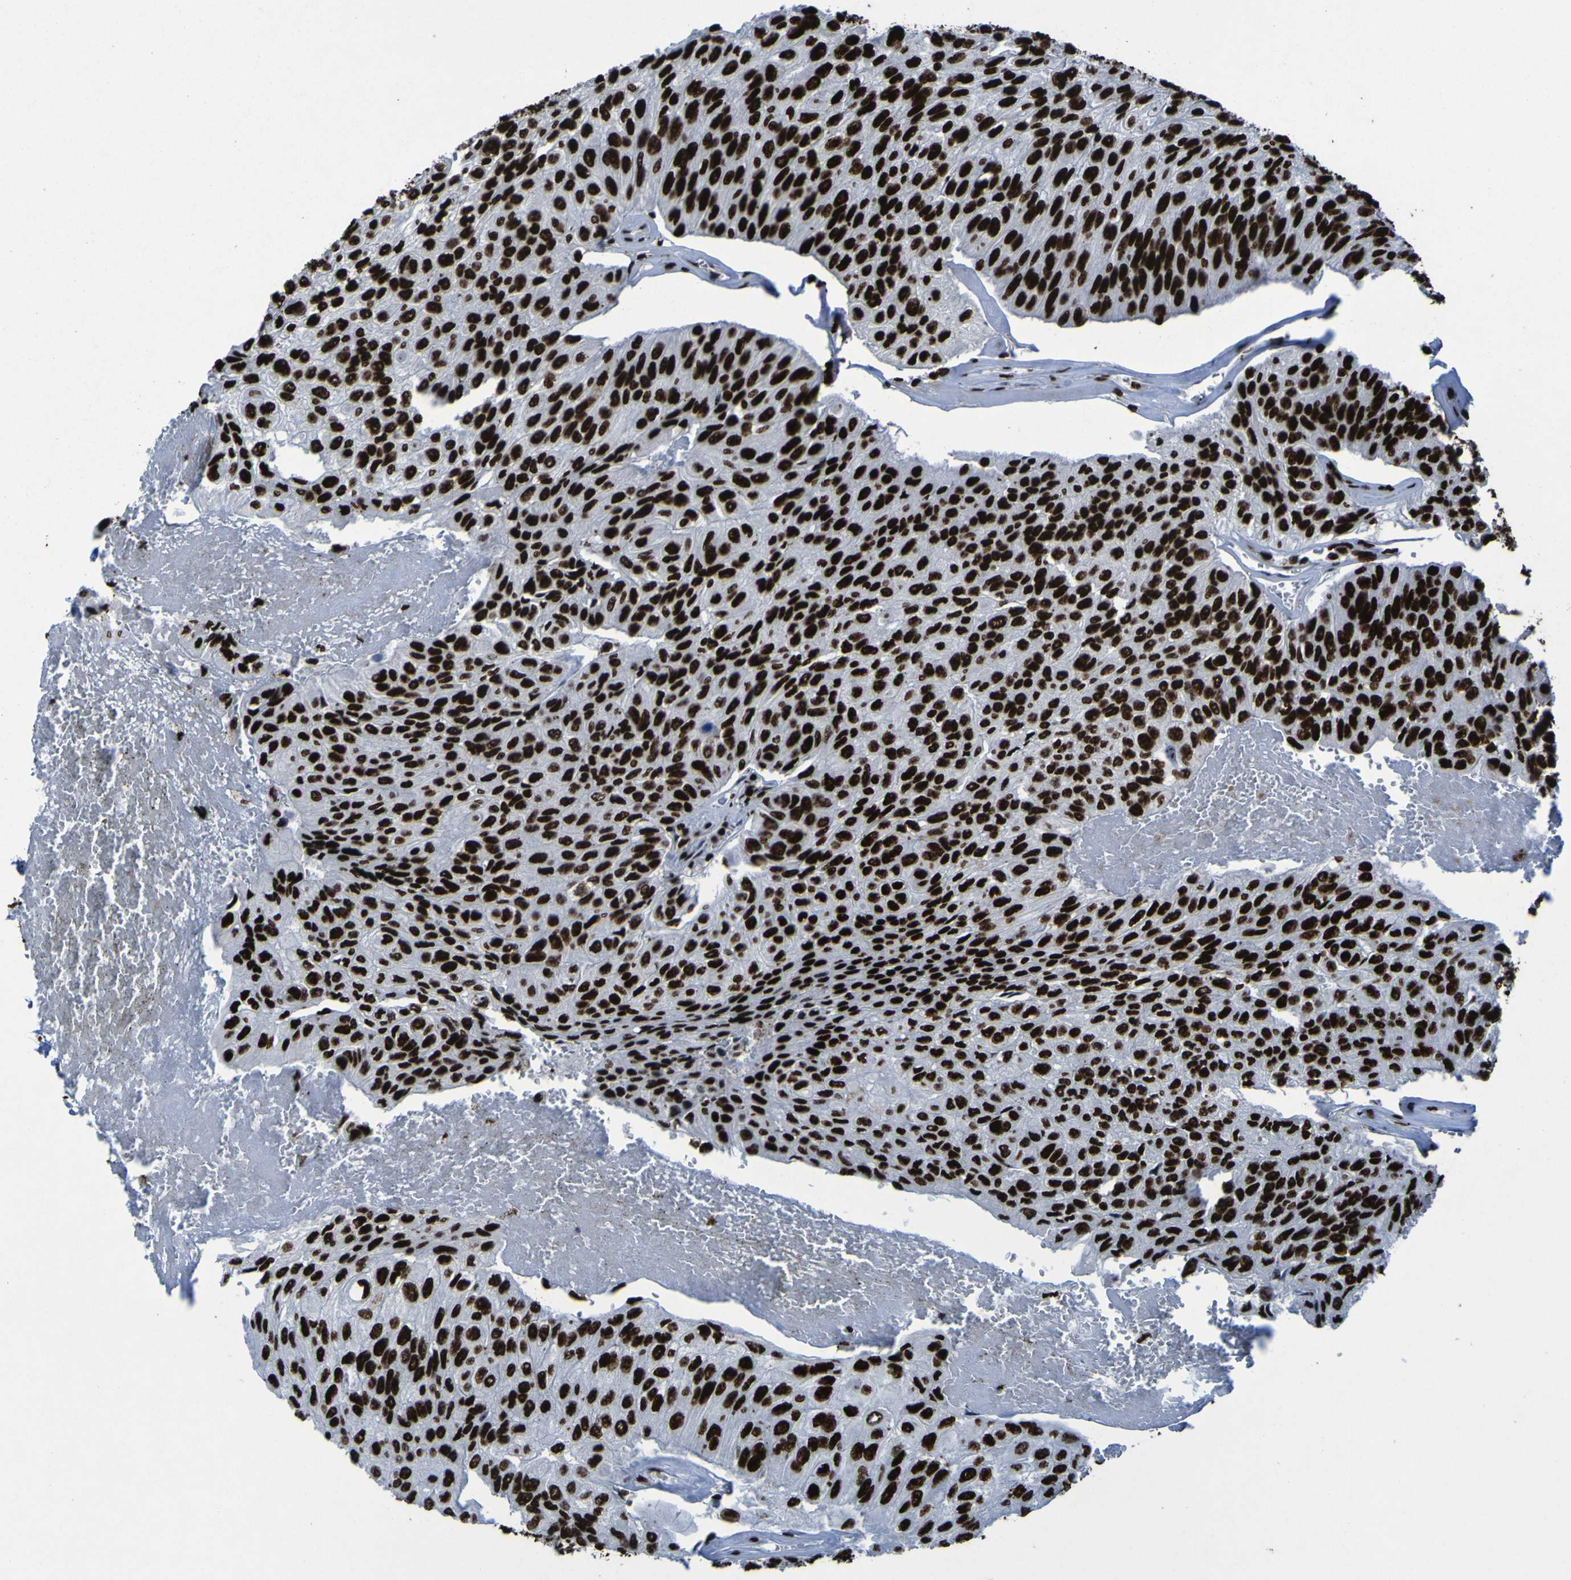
{"staining": {"intensity": "strong", "quantity": ">75%", "location": "nuclear"}, "tissue": "urothelial cancer", "cell_type": "Tumor cells", "image_type": "cancer", "snomed": [{"axis": "morphology", "description": "Urothelial carcinoma, High grade"}, {"axis": "topography", "description": "Urinary bladder"}], "caption": "Urothelial carcinoma (high-grade) stained with a protein marker displays strong staining in tumor cells.", "gene": "NPM1", "patient": {"sex": "male", "age": 66}}